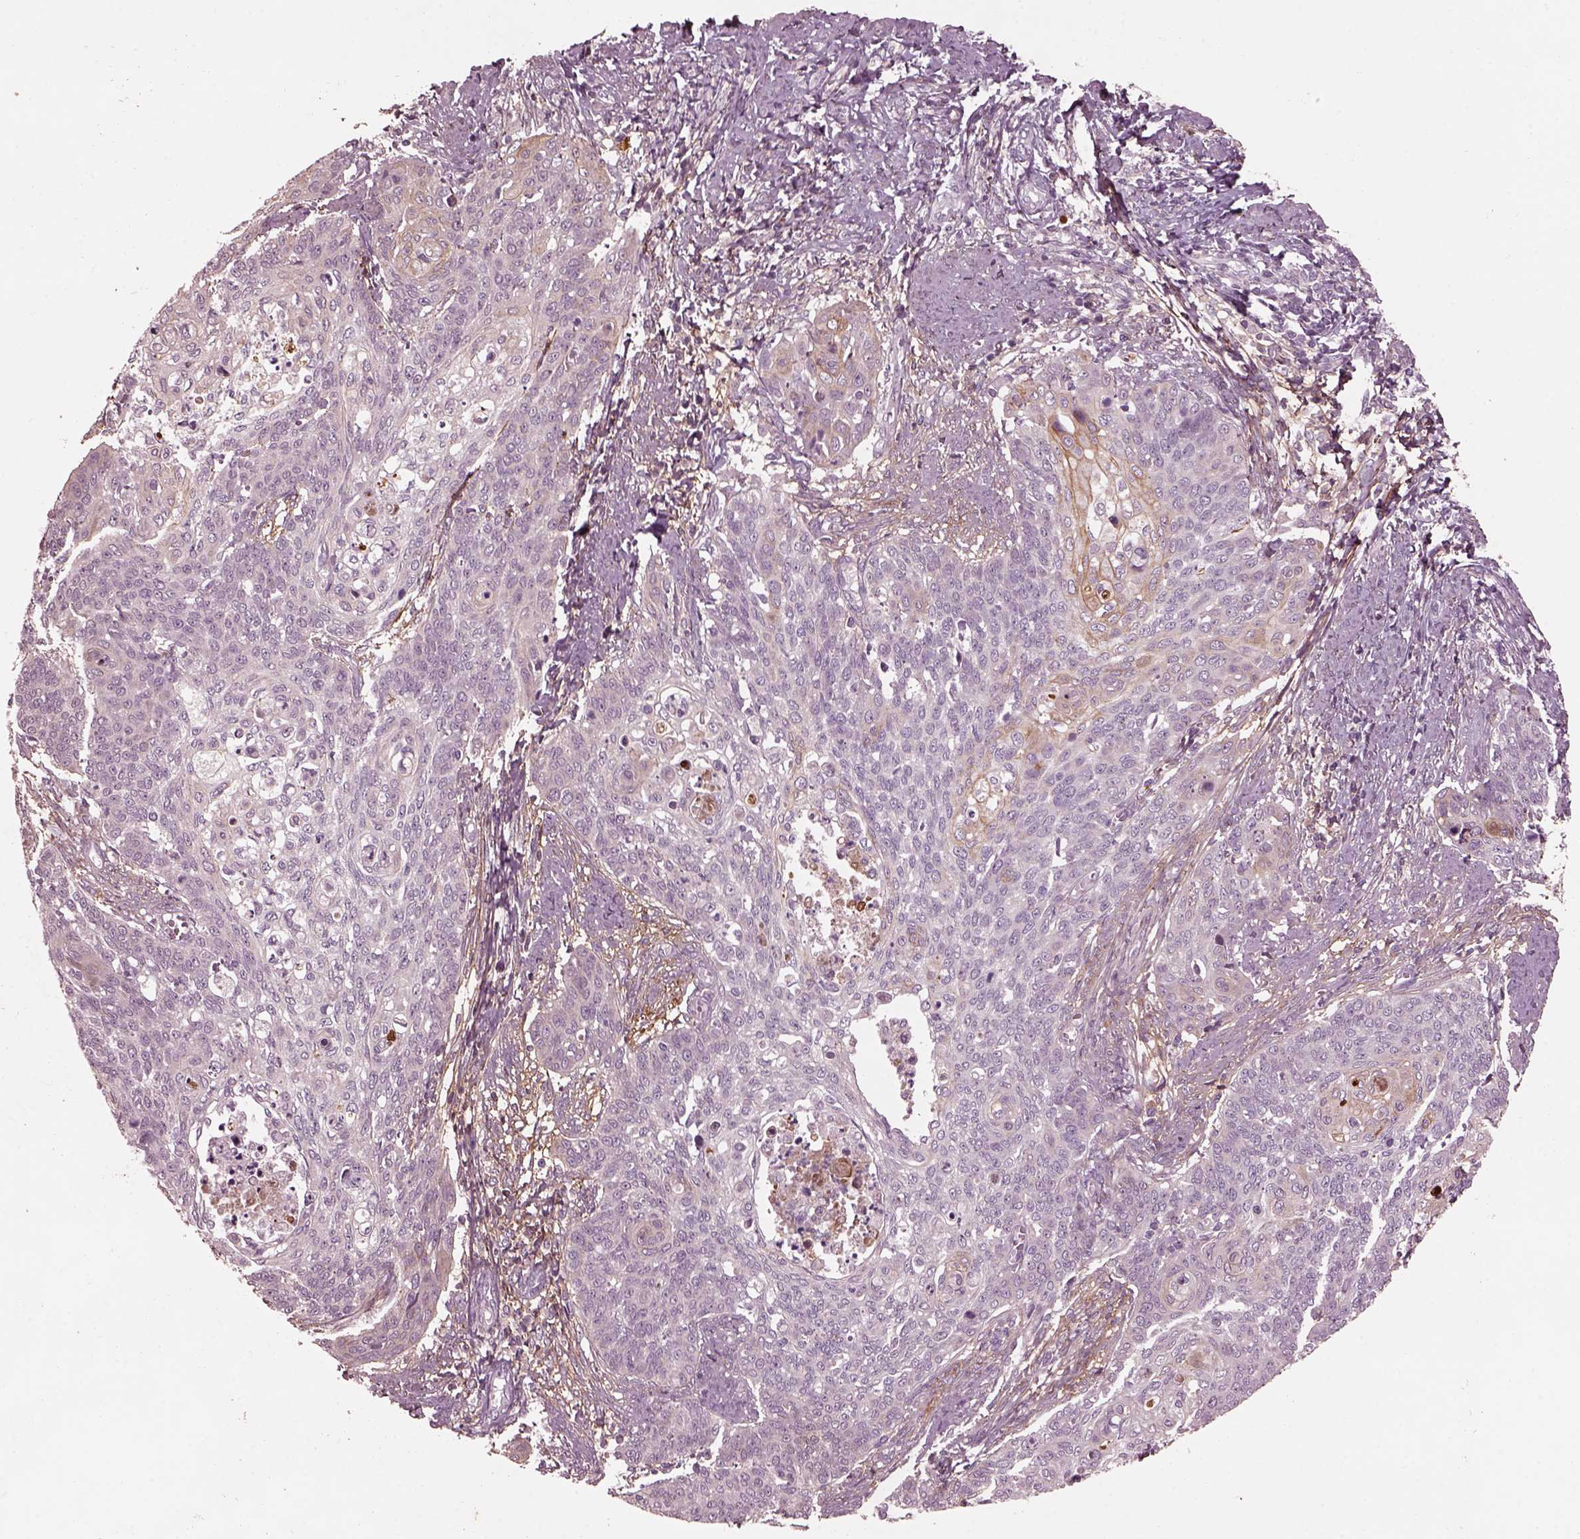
{"staining": {"intensity": "negative", "quantity": "none", "location": "none"}, "tissue": "cervical cancer", "cell_type": "Tumor cells", "image_type": "cancer", "snomed": [{"axis": "morphology", "description": "Normal tissue, NOS"}, {"axis": "morphology", "description": "Squamous cell carcinoma, NOS"}, {"axis": "topography", "description": "Cervix"}], "caption": "A micrograph of human squamous cell carcinoma (cervical) is negative for staining in tumor cells.", "gene": "EFEMP1", "patient": {"sex": "female", "age": 39}}